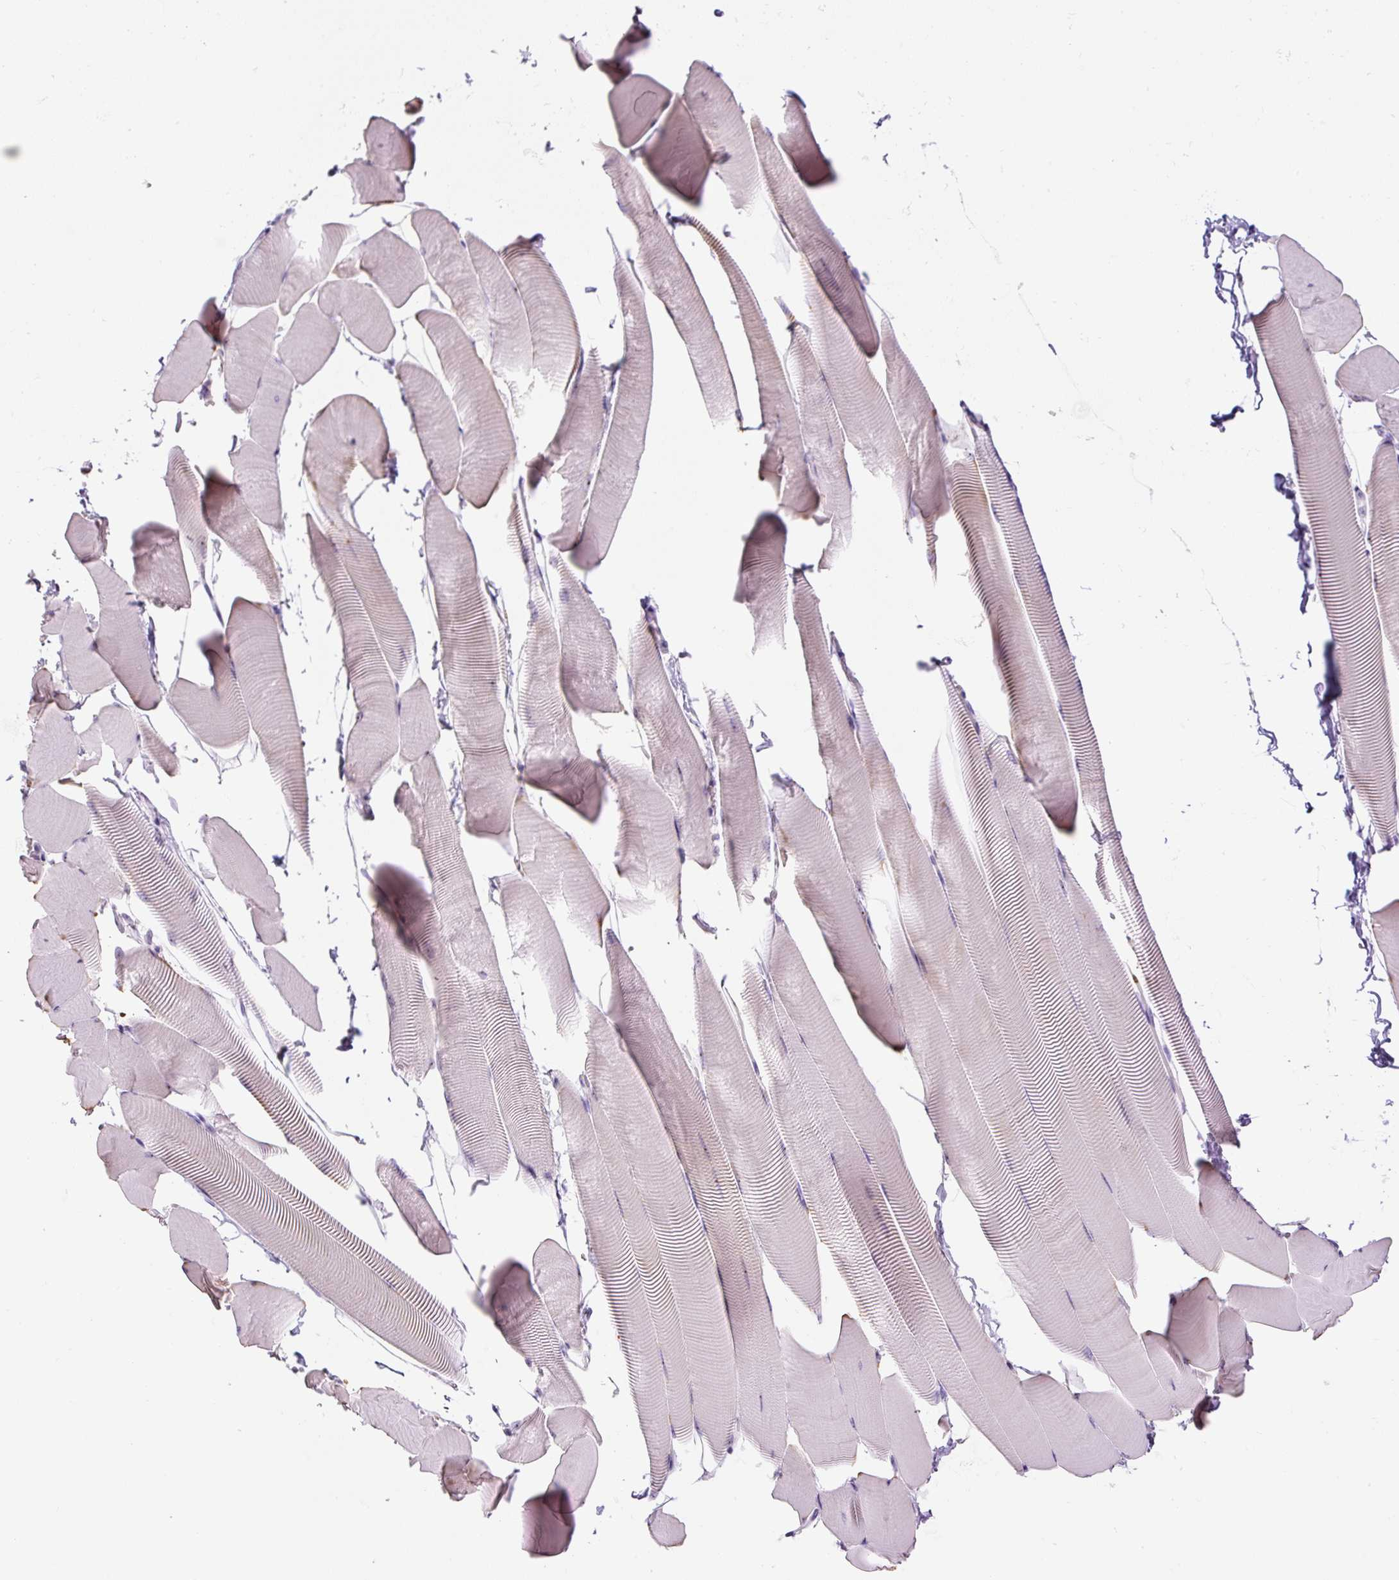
{"staining": {"intensity": "negative", "quantity": "none", "location": "none"}, "tissue": "skeletal muscle", "cell_type": "Myocytes", "image_type": "normal", "snomed": [{"axis": "morphology", "description": "Normal tissue, NOS"}, {"axis": "topography", "description": "Skeletal muscle"}], "caption": "Immunohistochemical staining of normal skeletal muscle shows no significant positivity in myocytes. Brightfield microscopy of immunohistochemistry stained with DAB (3,3'-diaminobenzidine) (brown) and hematoxylin (blue), captured at high magnification.", "gene": "TMEM151B", "patient": {"sex": "male", "age": 25}}